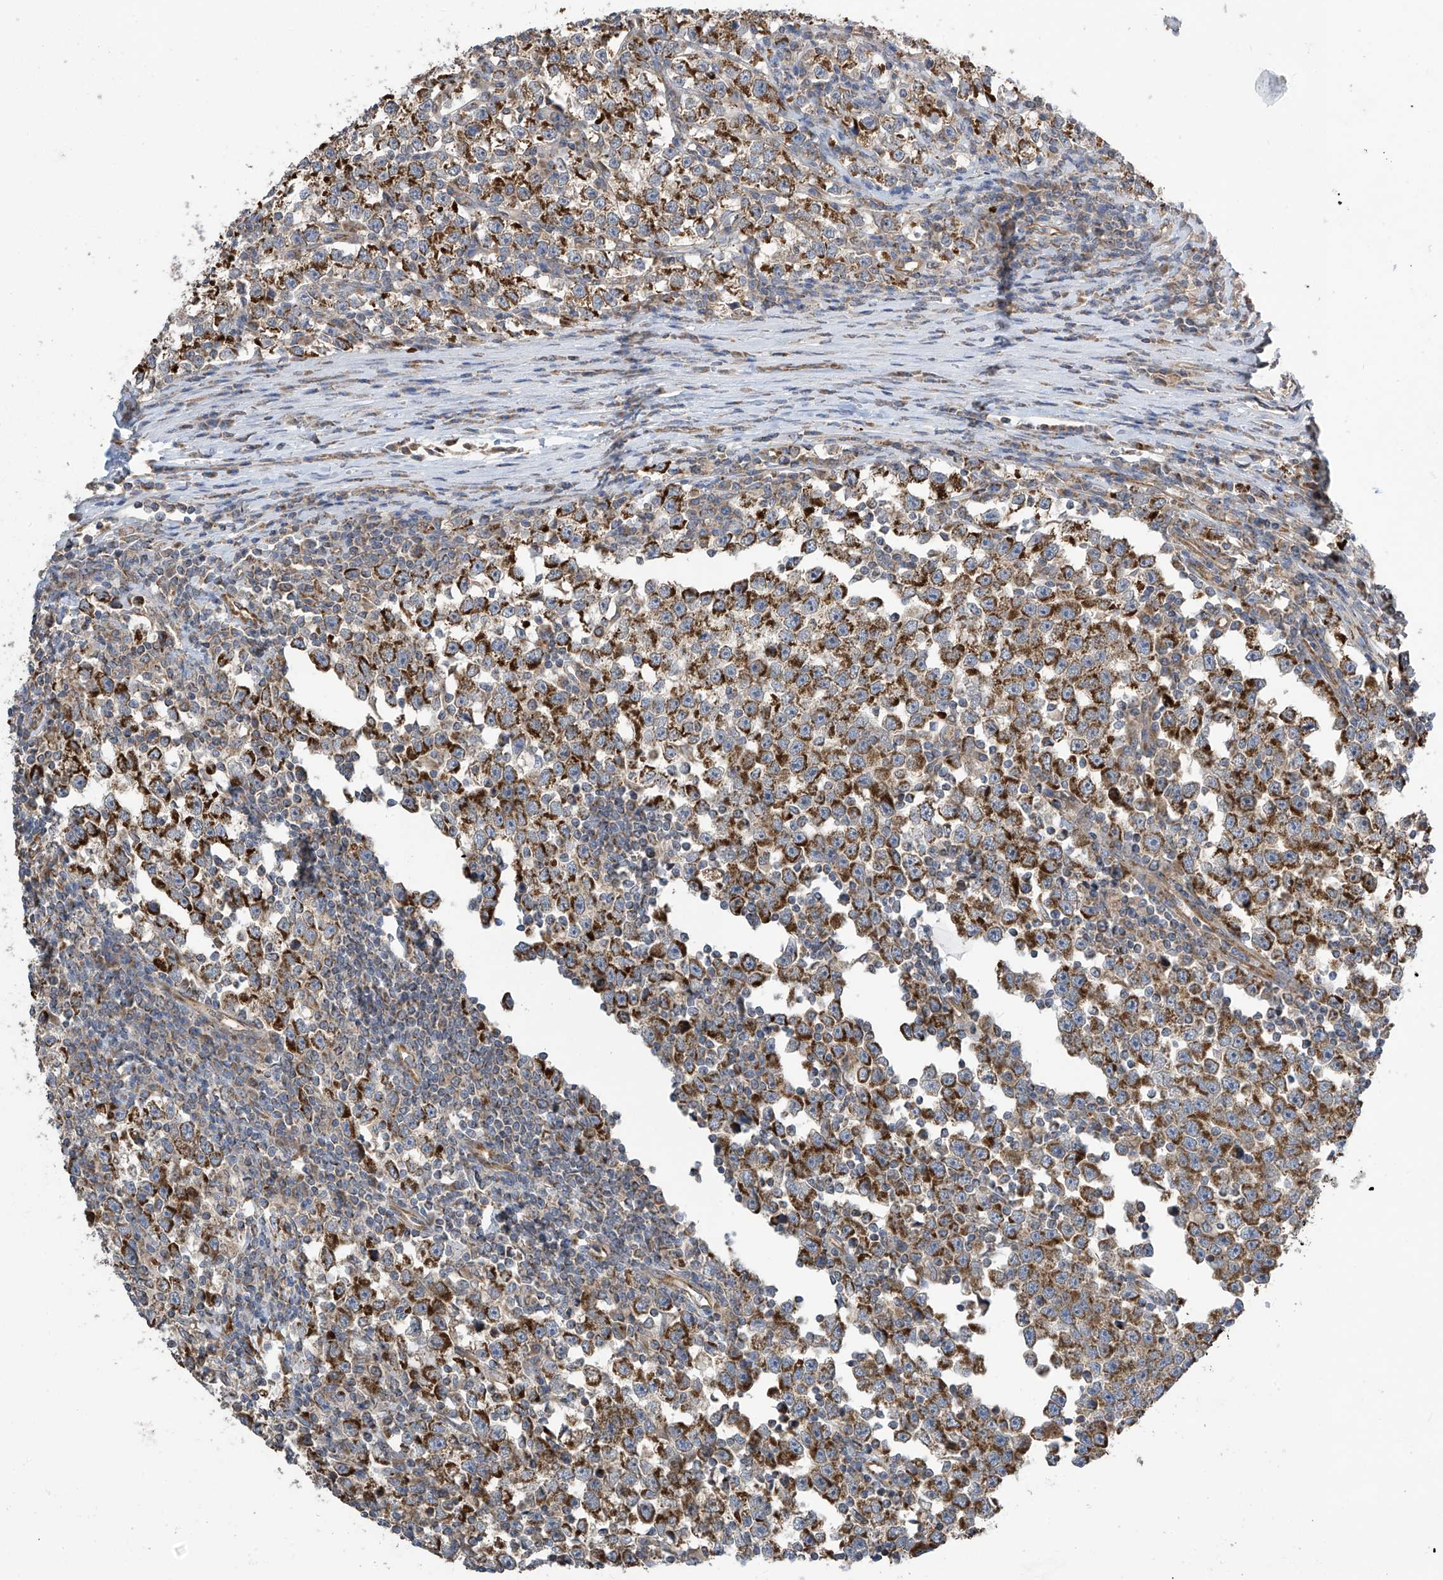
{"staining": {"intensity": "strong", "quantity": ">75%", "location": "cytoplasmic/membranous"}, "tissue": "testis cancer", "cell_type": "Tumor cells", "image_type": "cancer", "snomed": [{"axis": "morphology", "description": "Normal tissue, NOS"}, {"axis": "morphology", "description": "Seminoma, NOS"}, {"axis": "topography", "description": "Testis"}], "caption": "This image demonstrates IHC staining of human seminoma (testis), with high strong cytoplasmic/membranous expression in about >75% of tumor cells.", "gene": "PNPT1", "patient": {"sex": "male", "age": 43}}